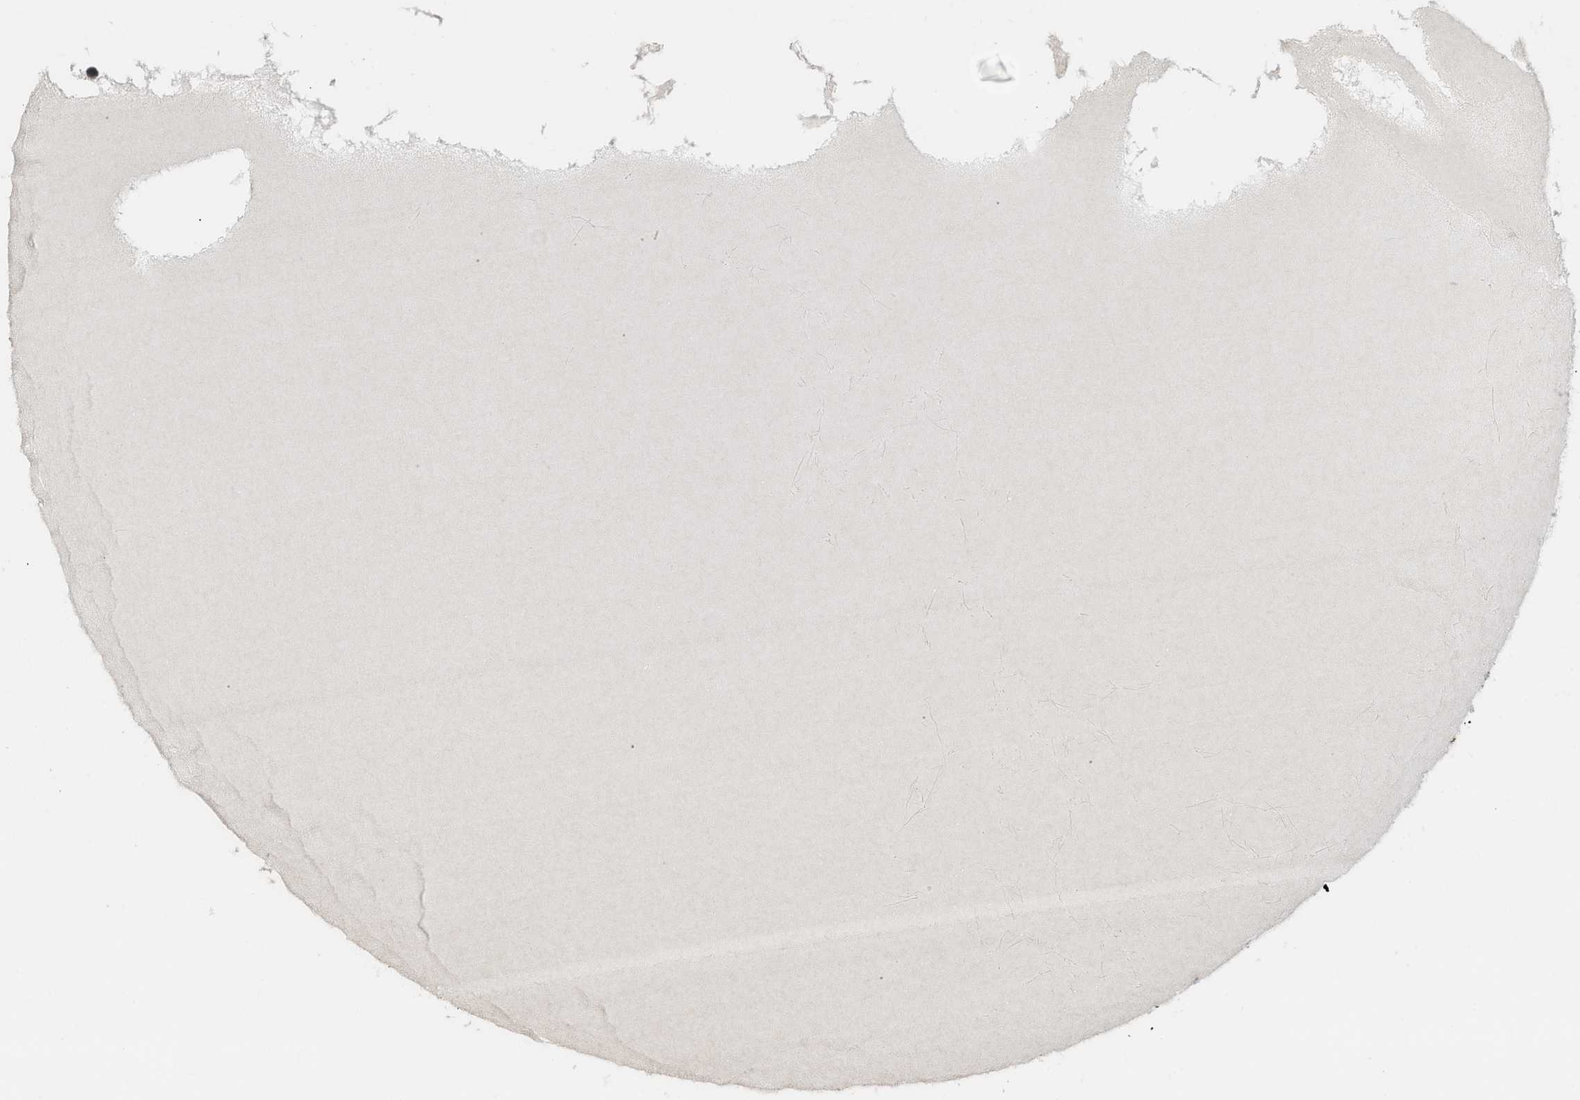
{"staining": {"intensity": "weak", "quantity": "<25%", "location": "nuclear"}, "tissue": "testis cancer", "cell_type": "Tumor cells", "image_type": "cancer", "snomed": [{"axis": "morphology", "description": "Seminoma, NOS"}, {"axis": "topography", "description": "Testis"}], "caption": "Testis cancer was stained to show a protein in brown. There is no significant expression in tumor cells.", "gene": "TES", "patient": {"sex": "male", "age": 71}}